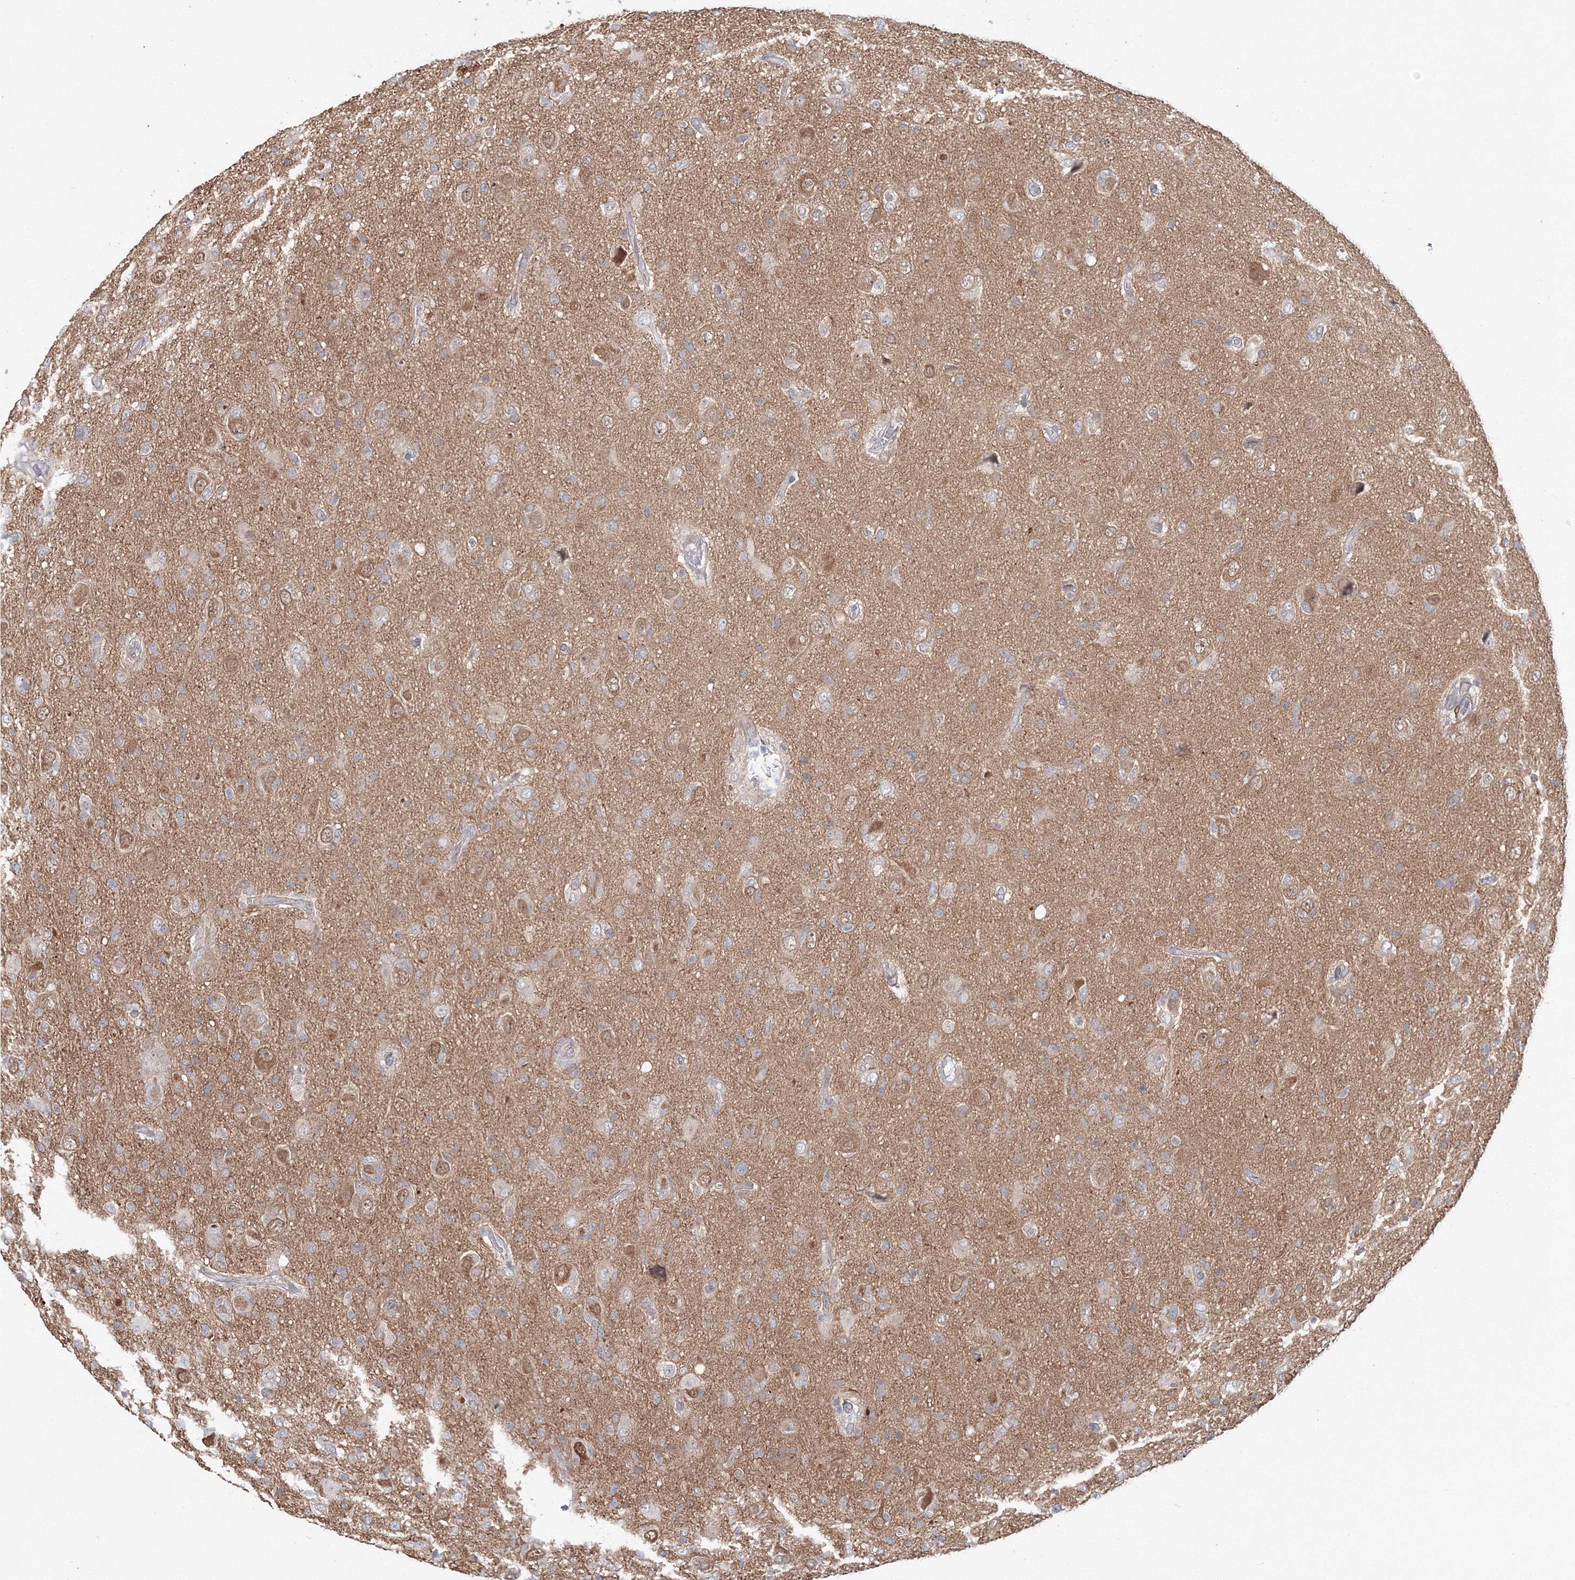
{"staining": {"intensity": "weak", "quantity": "25%-75%", "location": "cytoplasmic/membranous"}, "tissue": "glioma", "cell_type": "Tumor cells", "image_type": "cancer", "snomed": [{"axis": "morphology", "description": "Glioma, malignant, High grade"}, {"axis": "topography", "description": "Brain"}], "caption": "A micrograph of human glioma stained for a protein displays weak cytoplasmic/membranous brown staining in tumor cells.", "gene": "ARHGAP21", "patient": {"sex": "female", "age": 57}}